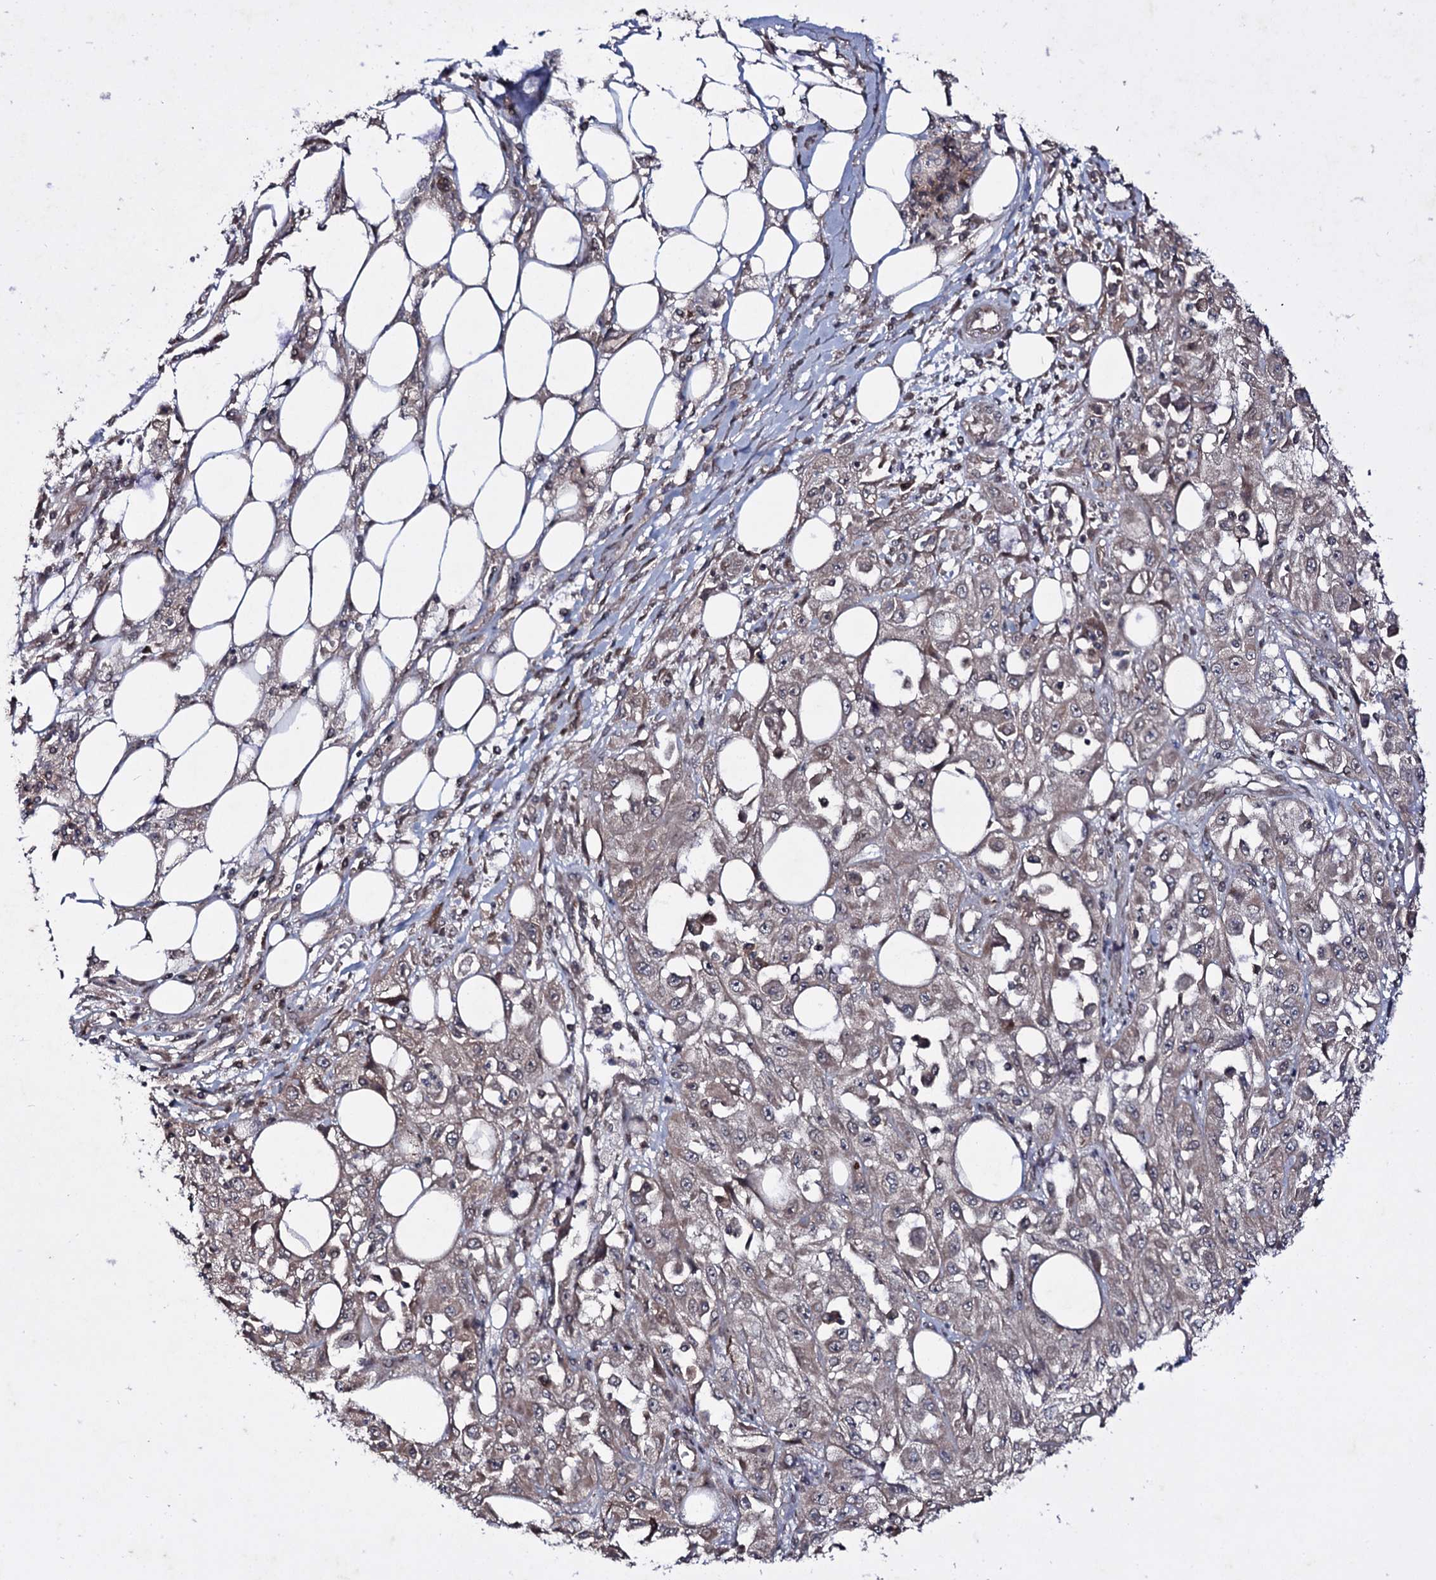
{"staining": {"intensity": "weak", "quantity": ">75%", "location": "cytoplasmic/membranous"}, "tissue": "skin cancer", "cell_type": "Tumor cells", "image_type": "cancer", "snomed": [{"axis": "morphology", "description": "Squamous cell carcinoma, NOS"}, {"axis": "morphology", "description": "Squamous cell carcinoma, metastatic, NOS"}, {"axis": "topography", "description": "Skin"}, {"axis": "topography", "description": "Lymph node"}], "caption": "Protein staining of squamous cell carcinoma (skin) tissue displays weak cytoplasmic/membranous positivity in approximately >75% of tumor cells. The staining was performed using DAB (3,3'-diaminobenzidine), with brown indicating positive protein expression. Nuclei are stained blue with hematoxylin.", "gene": "SNAP23", "patient": {"sex": "male", "age": 75}}